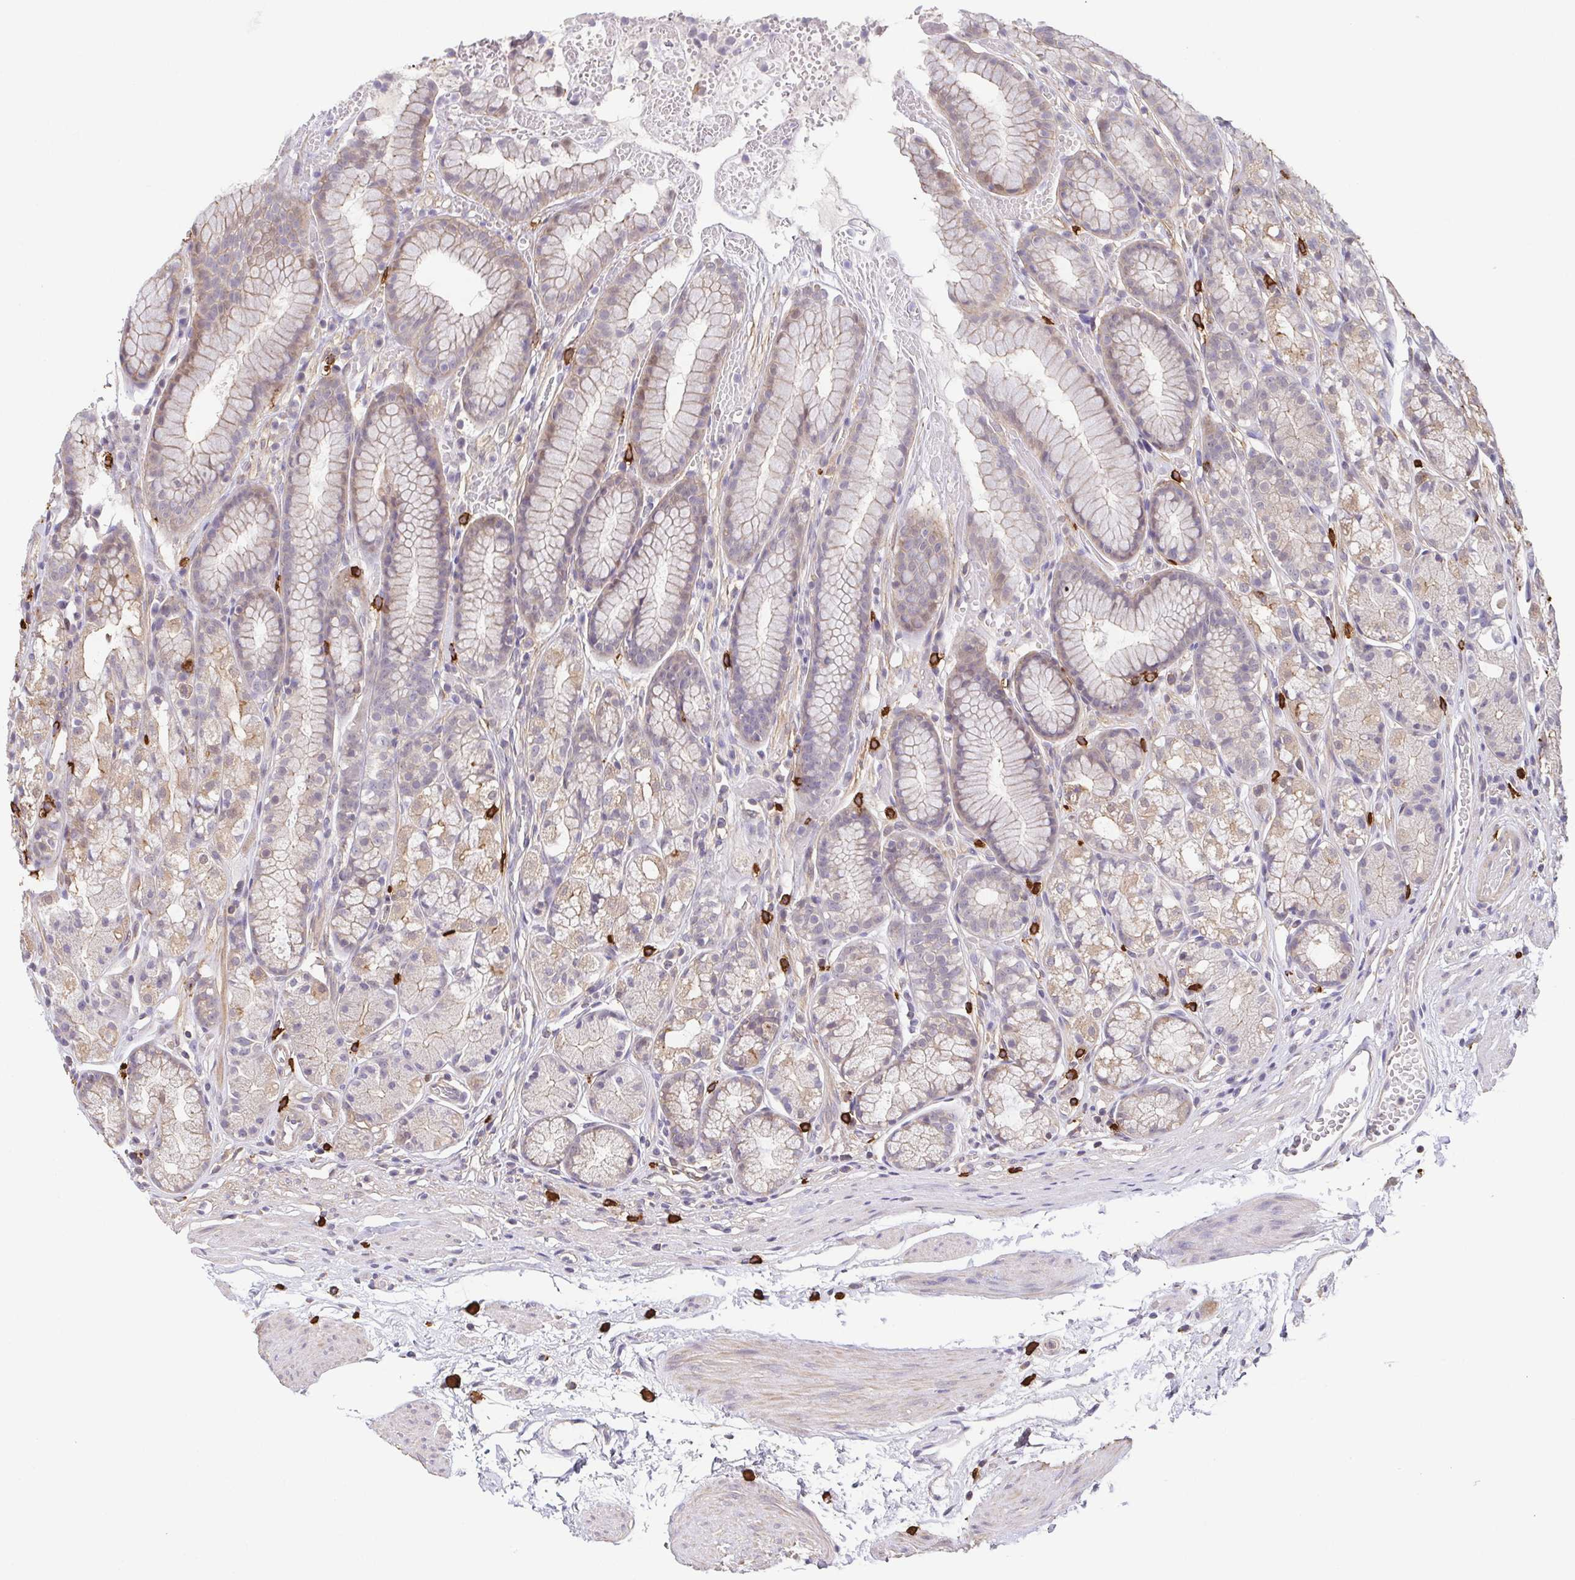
{"staining": {"intensity": "weak", "quantity": "25%-75%", "location": "cytoplasmic/membranous"}, "tissue": "stomach", "cell_type": "Glandular cells", "image_type": "normal", "snomed": [{"axis": "morphology", "description": "Normal tissue, NOS"}, {"axis": "topography", "description": "Smooth muscle"}, {"axis": "topography", "description": "Stomach"}], "caption": "IHC (DAB (3,3'-diaminobenzidine)) staining of benign human stomach reveals weak cytoplasmic/membranous protein staining in about 25%-75% of glandular cells. Using DAB (3,3'-diaminobenzidine) (brown) and hematoxylin (blue) stains, captured at high magnification using brightfield microscopy.", "gene": "PREPL", "patient": {"sex": "male", "age": 70}}